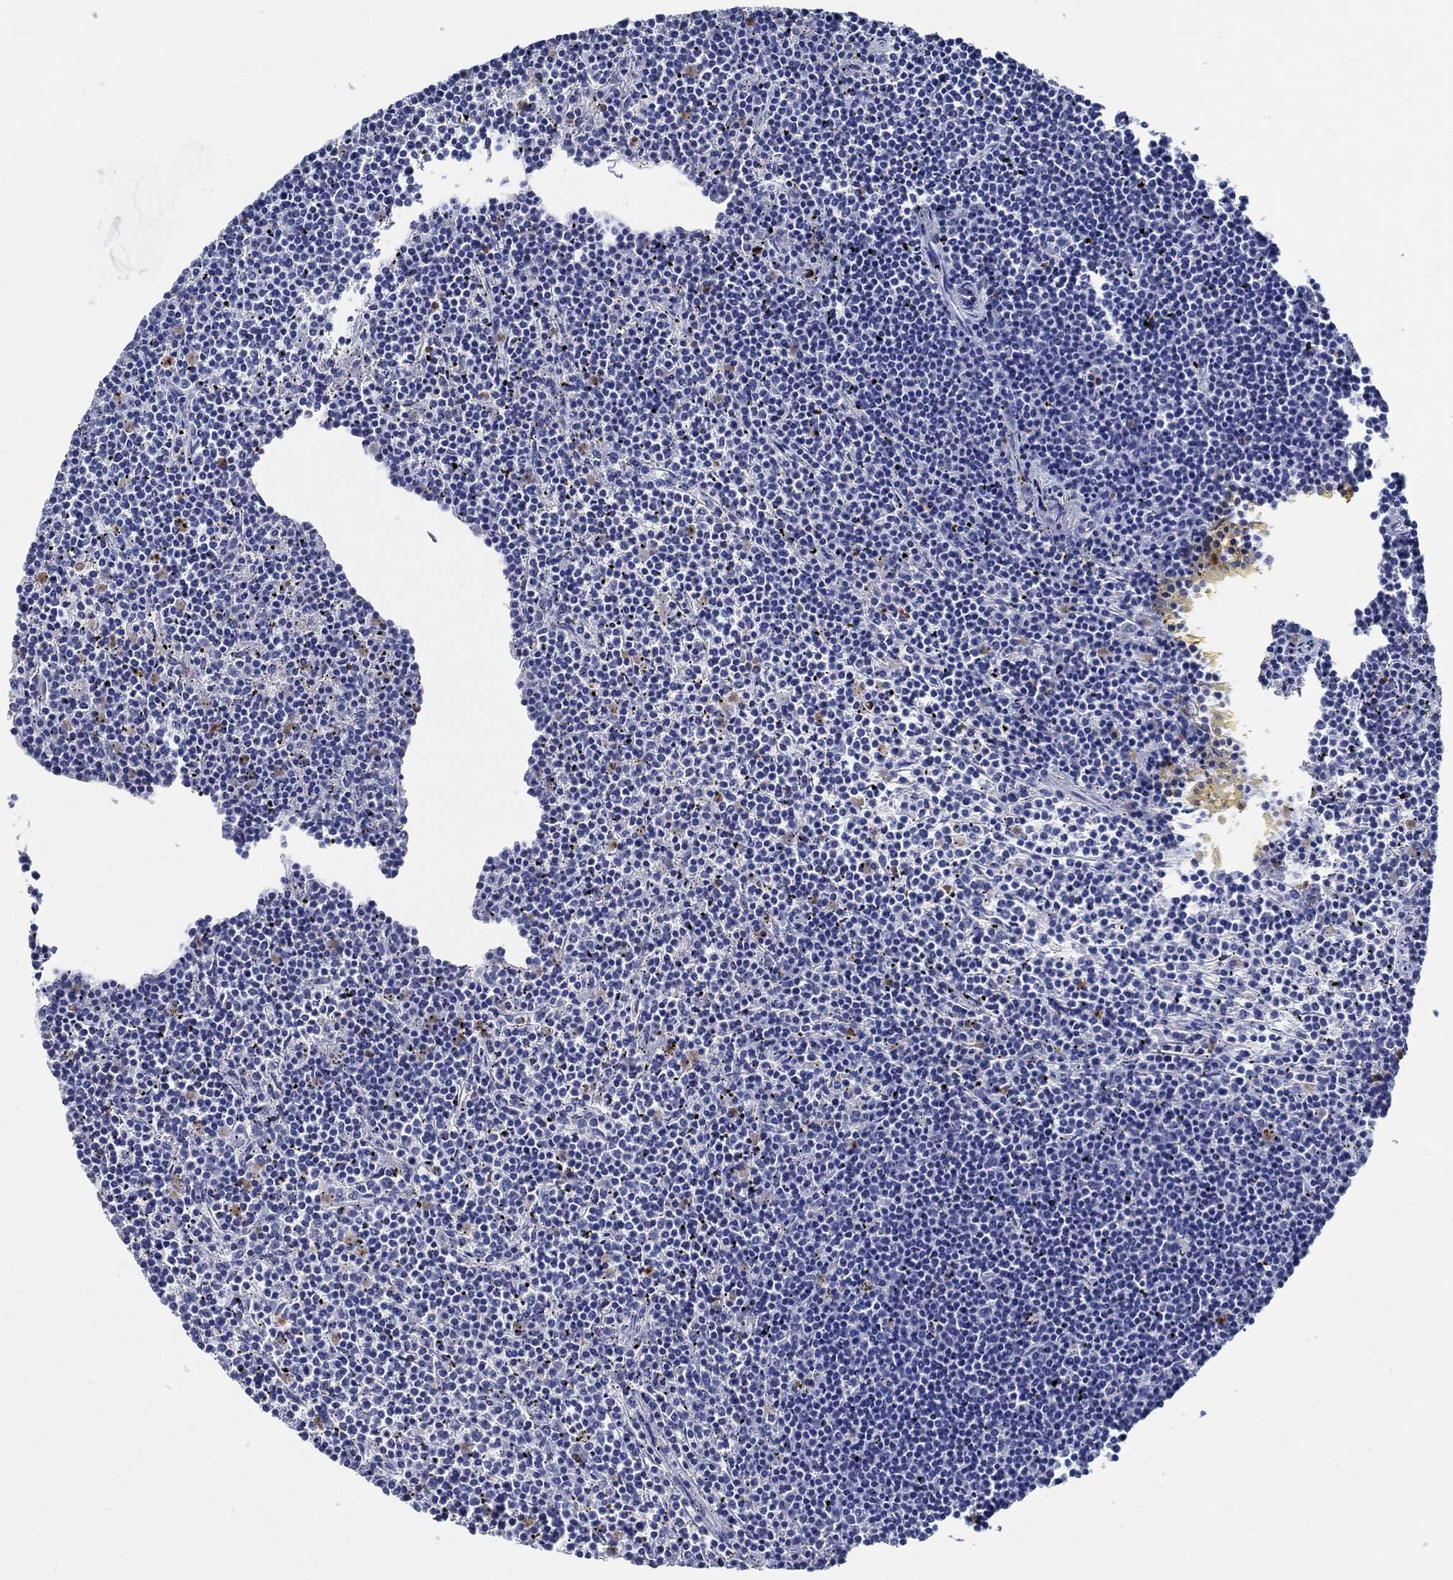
{"staining": {"intensity": "negative", "quantity": "none", "location": "none"}, "tissue": "lymphoma", "cell_type": "Tumor cells", "image_type": "cancer", "snomed": [{"axis": "morphology", "description": "Malignant lymphoma, non-Hodgkin's type, Low grade"}, {"axis": "topography", "description": "Spleen"}], "caption": "This is an immunohistochemistry (IHC) micrograph of human lymphoma. There is no positivity in tumor cells.", "gene": "SLC45A1", "patient": {"sex": "female", "age": 19}}